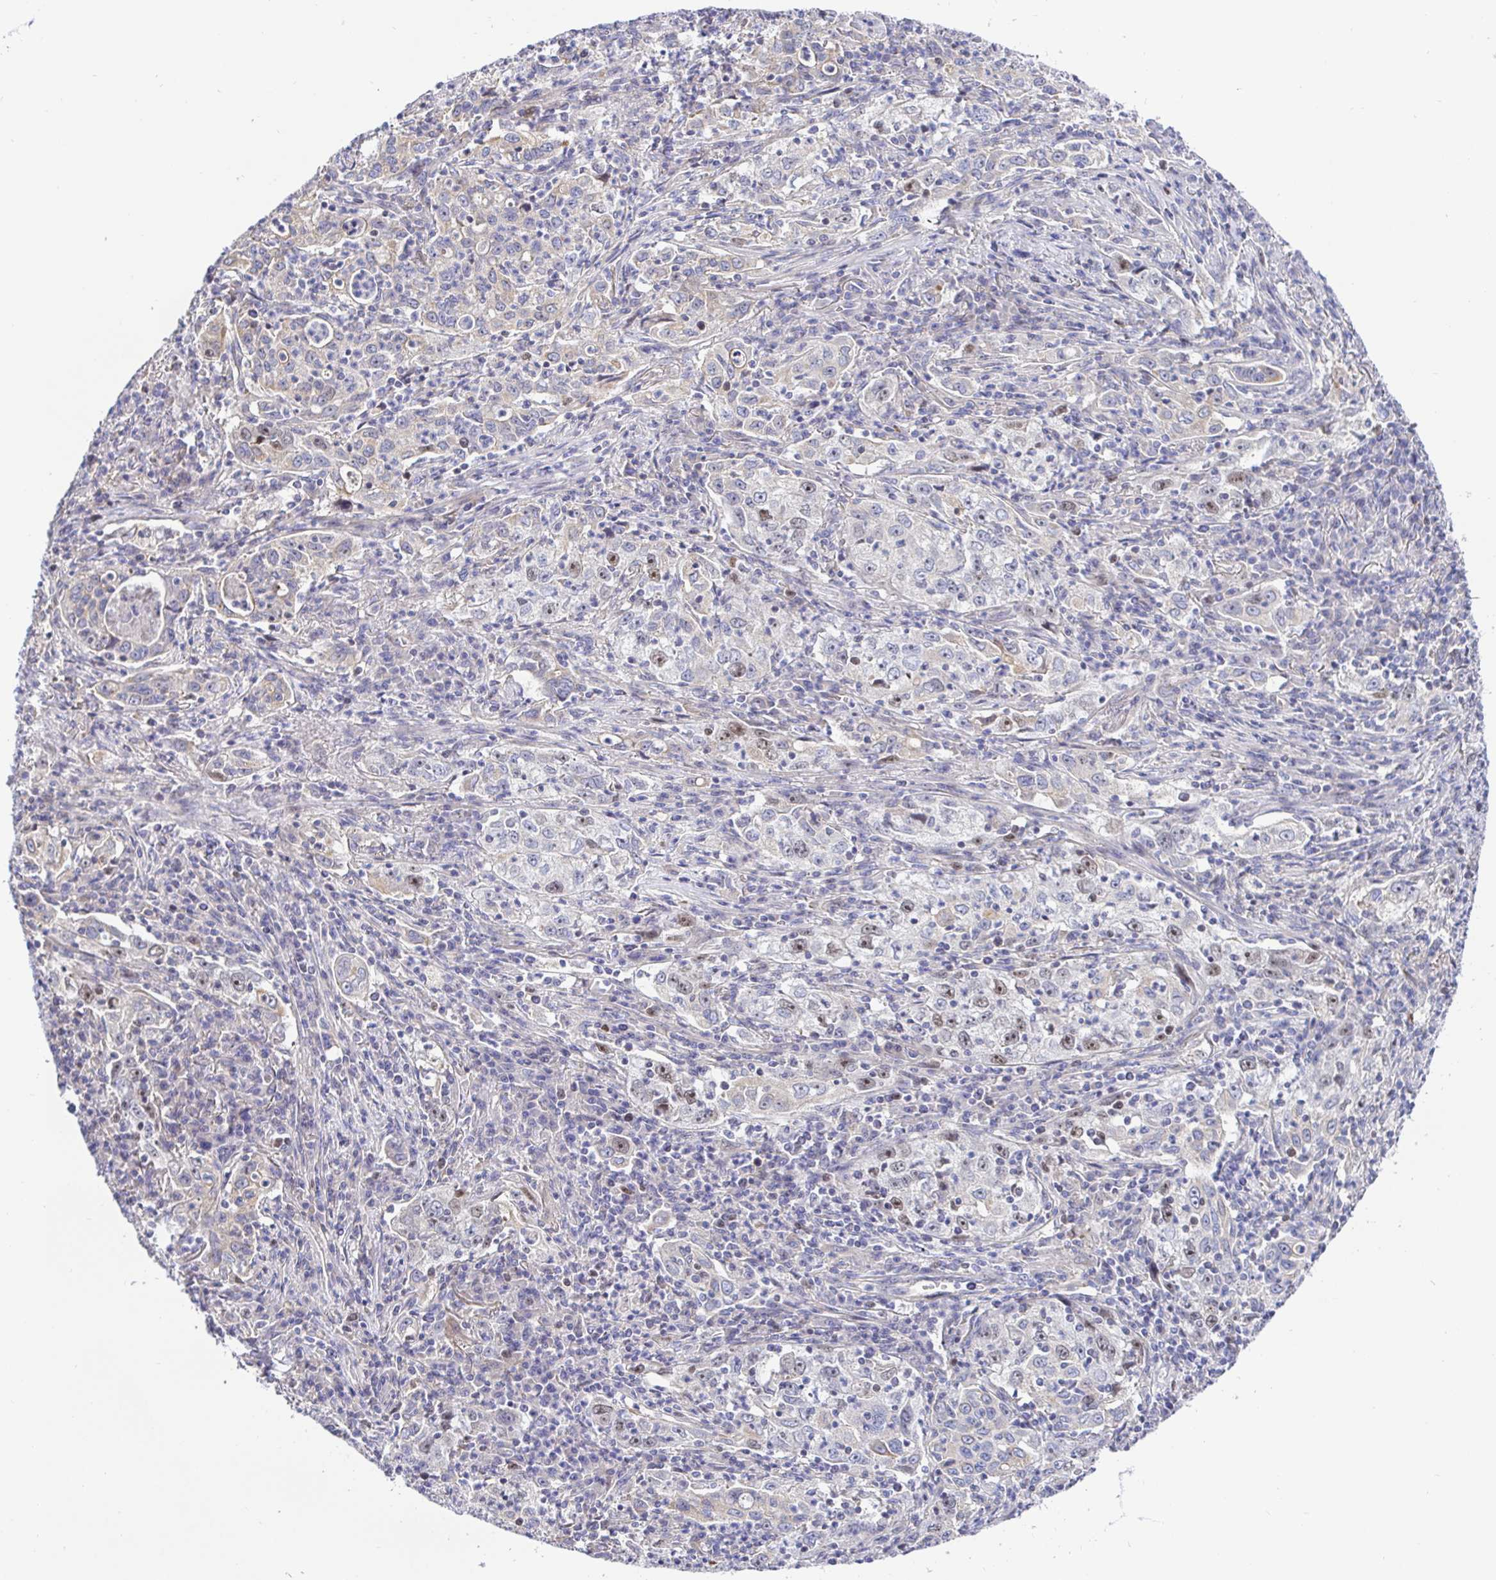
{"staining": {"intensity": "moderate", "quantity": "25%-75%", "location": "nuclear"}, "tissue": "lung cancer", "cell_type": "Tumor cells", "image_type": "cancer", "snomed": [{"axis": "morphology", "description": "Squamous cell carcinoma, NOS"}, {"axis": "topography", "description": "Lung"}], "caption": "The histopathology image reveals a brown stain indicating the presence of a protein in the nuclear of tumor cells in lung cancer.", "gene": "TIMELESS", "patient": {"sex": "male", "age": 71}}